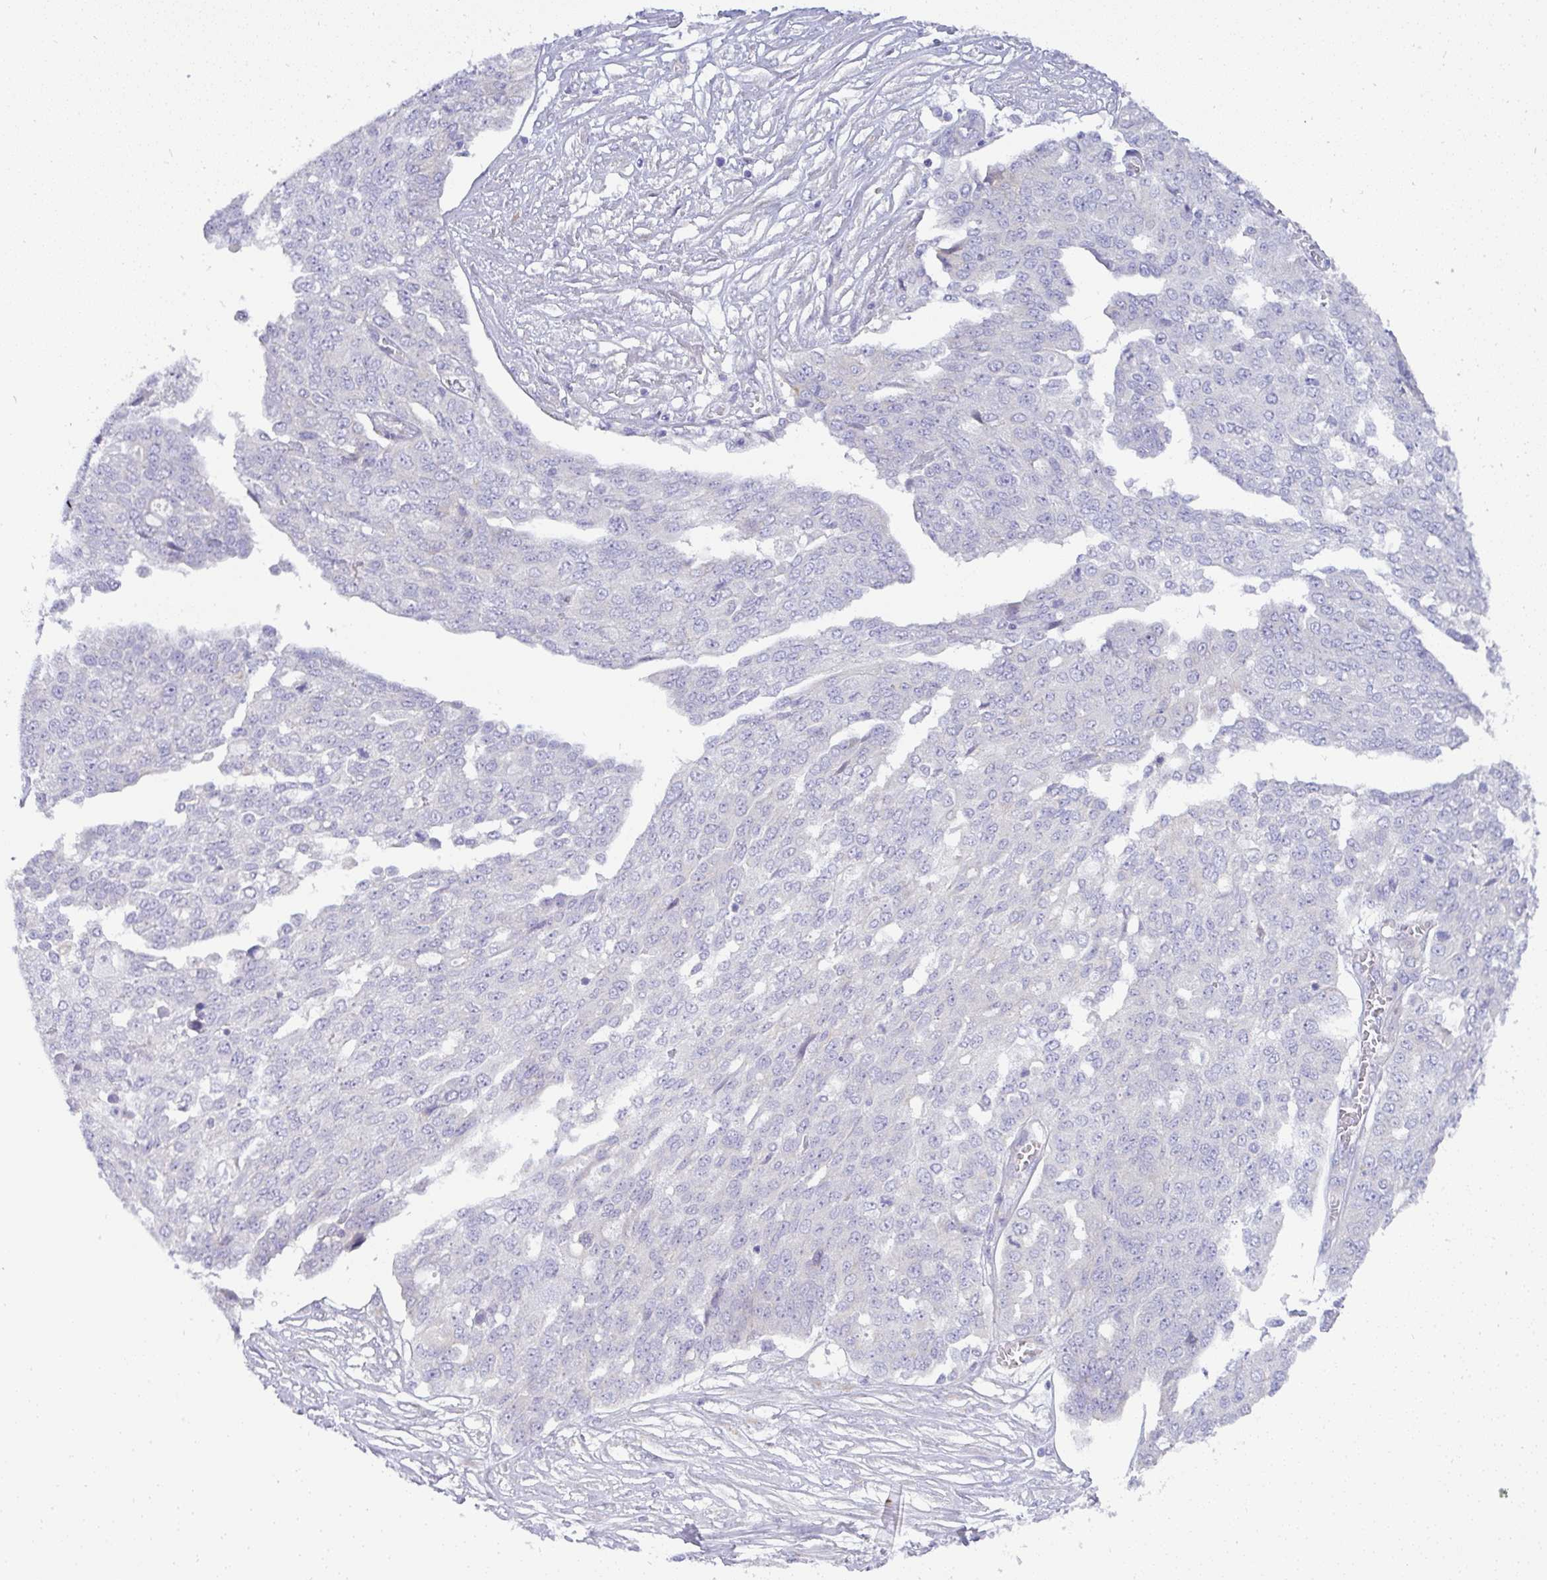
{"staining": {"intensity": "negative", "quantity": "none", "location": "none"}, "tissue": "ovarian cancer", "cell_type": "Tumor cells", "image_type": "cancer", "snomed": [{"axis": "morphology", "description": "Cystadenocarcinoma, serous, NOS"}, {"axis": "topography", "description": "Soft tissue"}, {"axis": "topography", "description": "Ovary"}], "caption": "Immunohistochemistry micrograph of serous cystadenocarcinoma (ovarian) stained for a protein (brown), which demonstrates no expression in tumor cells.", "gene": "FAM177A1", "patient": {"sex": "female", "age": 57}}